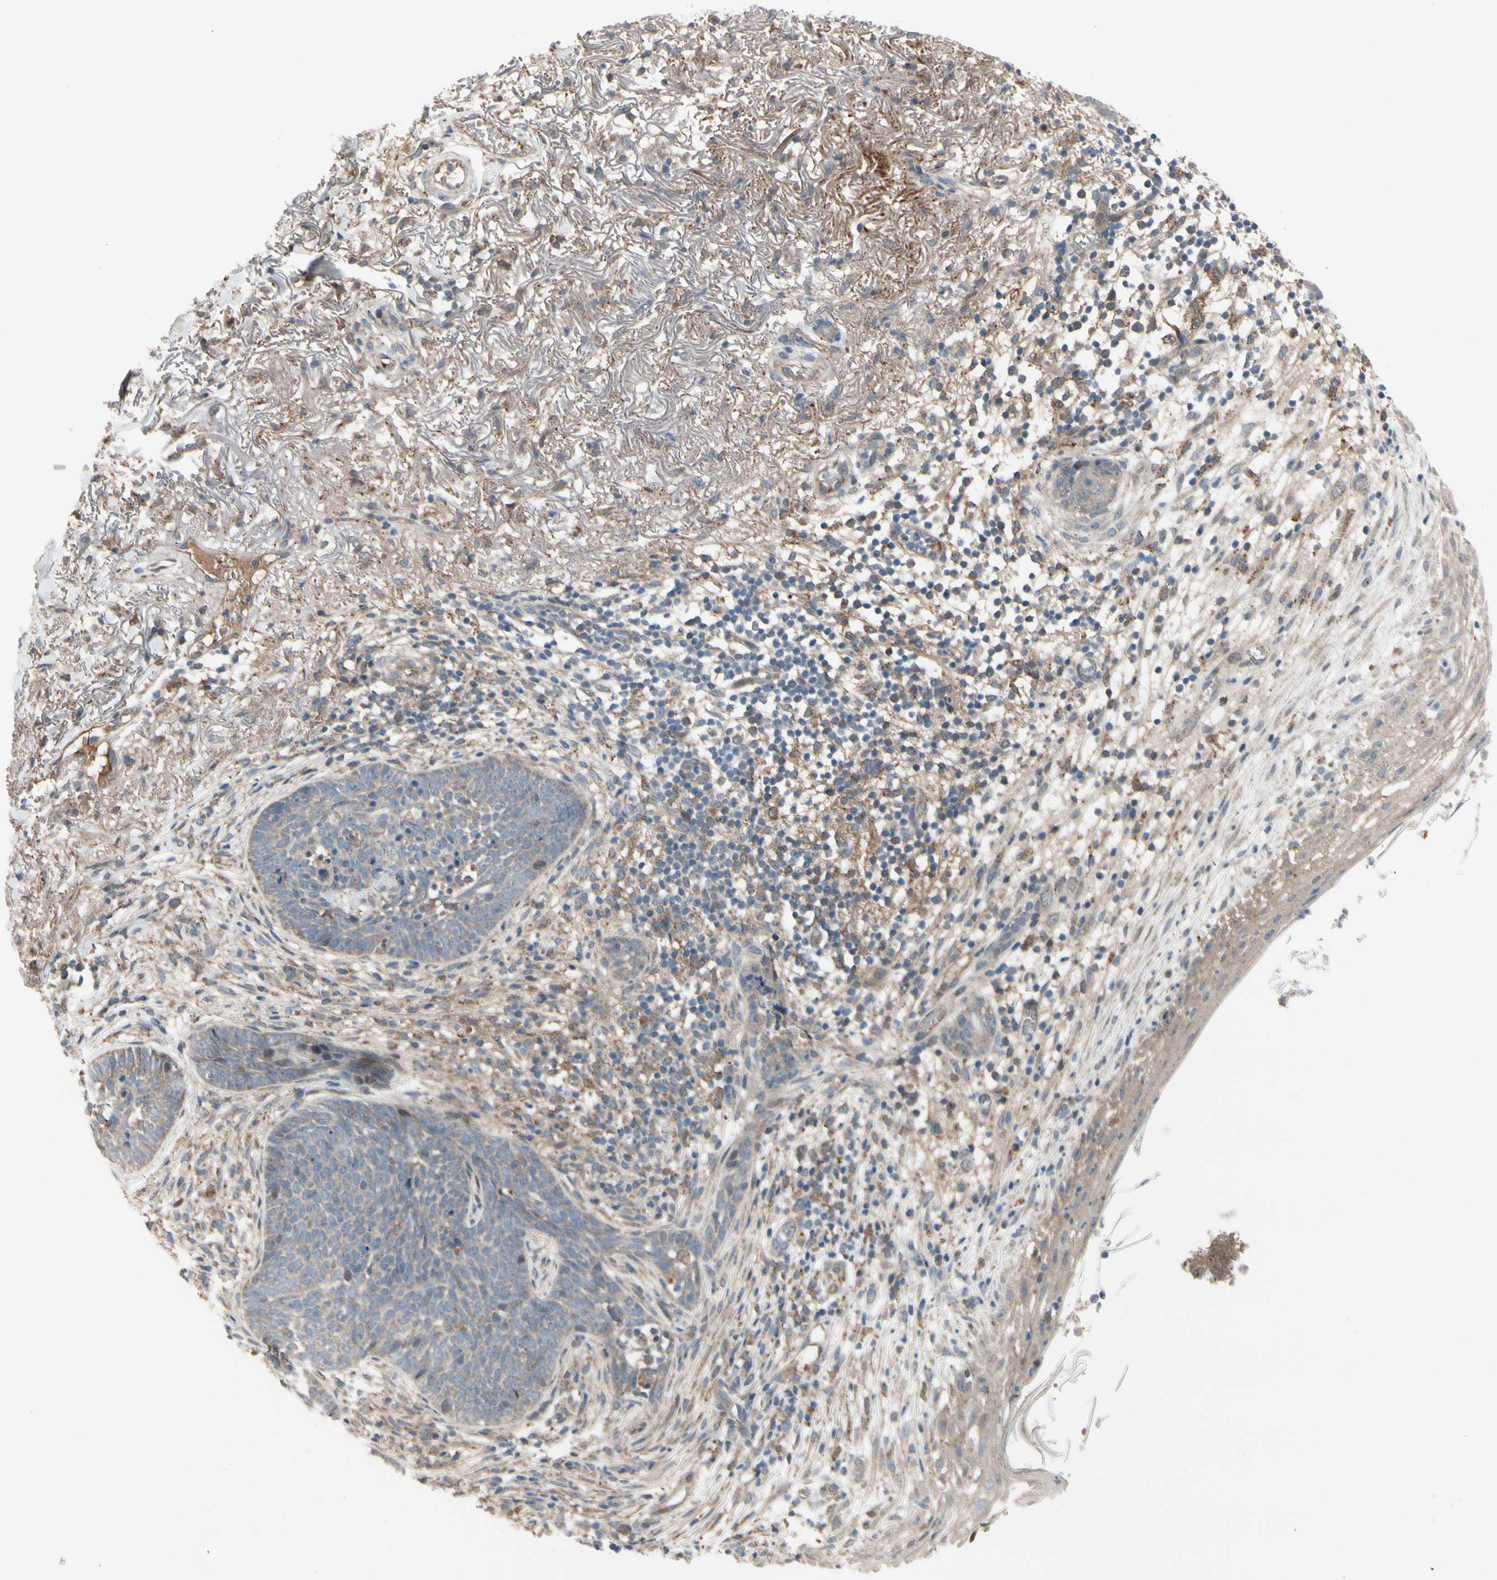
{"staining": {"intensity": "weak", "quantity": "25%-75%", "location": "cytoplasmic/membranous"}, "tissue": "skin cancer", "cell_type": "Tumor cells", "image_type": "cancer", "snomed": [{"axis": "morphology", "description": "Basal cell carcinoma"}, {"axis": "topography", "description": "Skin"}], "caption": "A micrograph of skin basal cell carcinoma stained for a protein shows weak cytoplasmic/membranous brown staining in tumor cells. (DAB = brown stain, brightfield microscopy at high magnification).", "gene": "SNX29", "patient": {"sex": "female", "age": 70}}